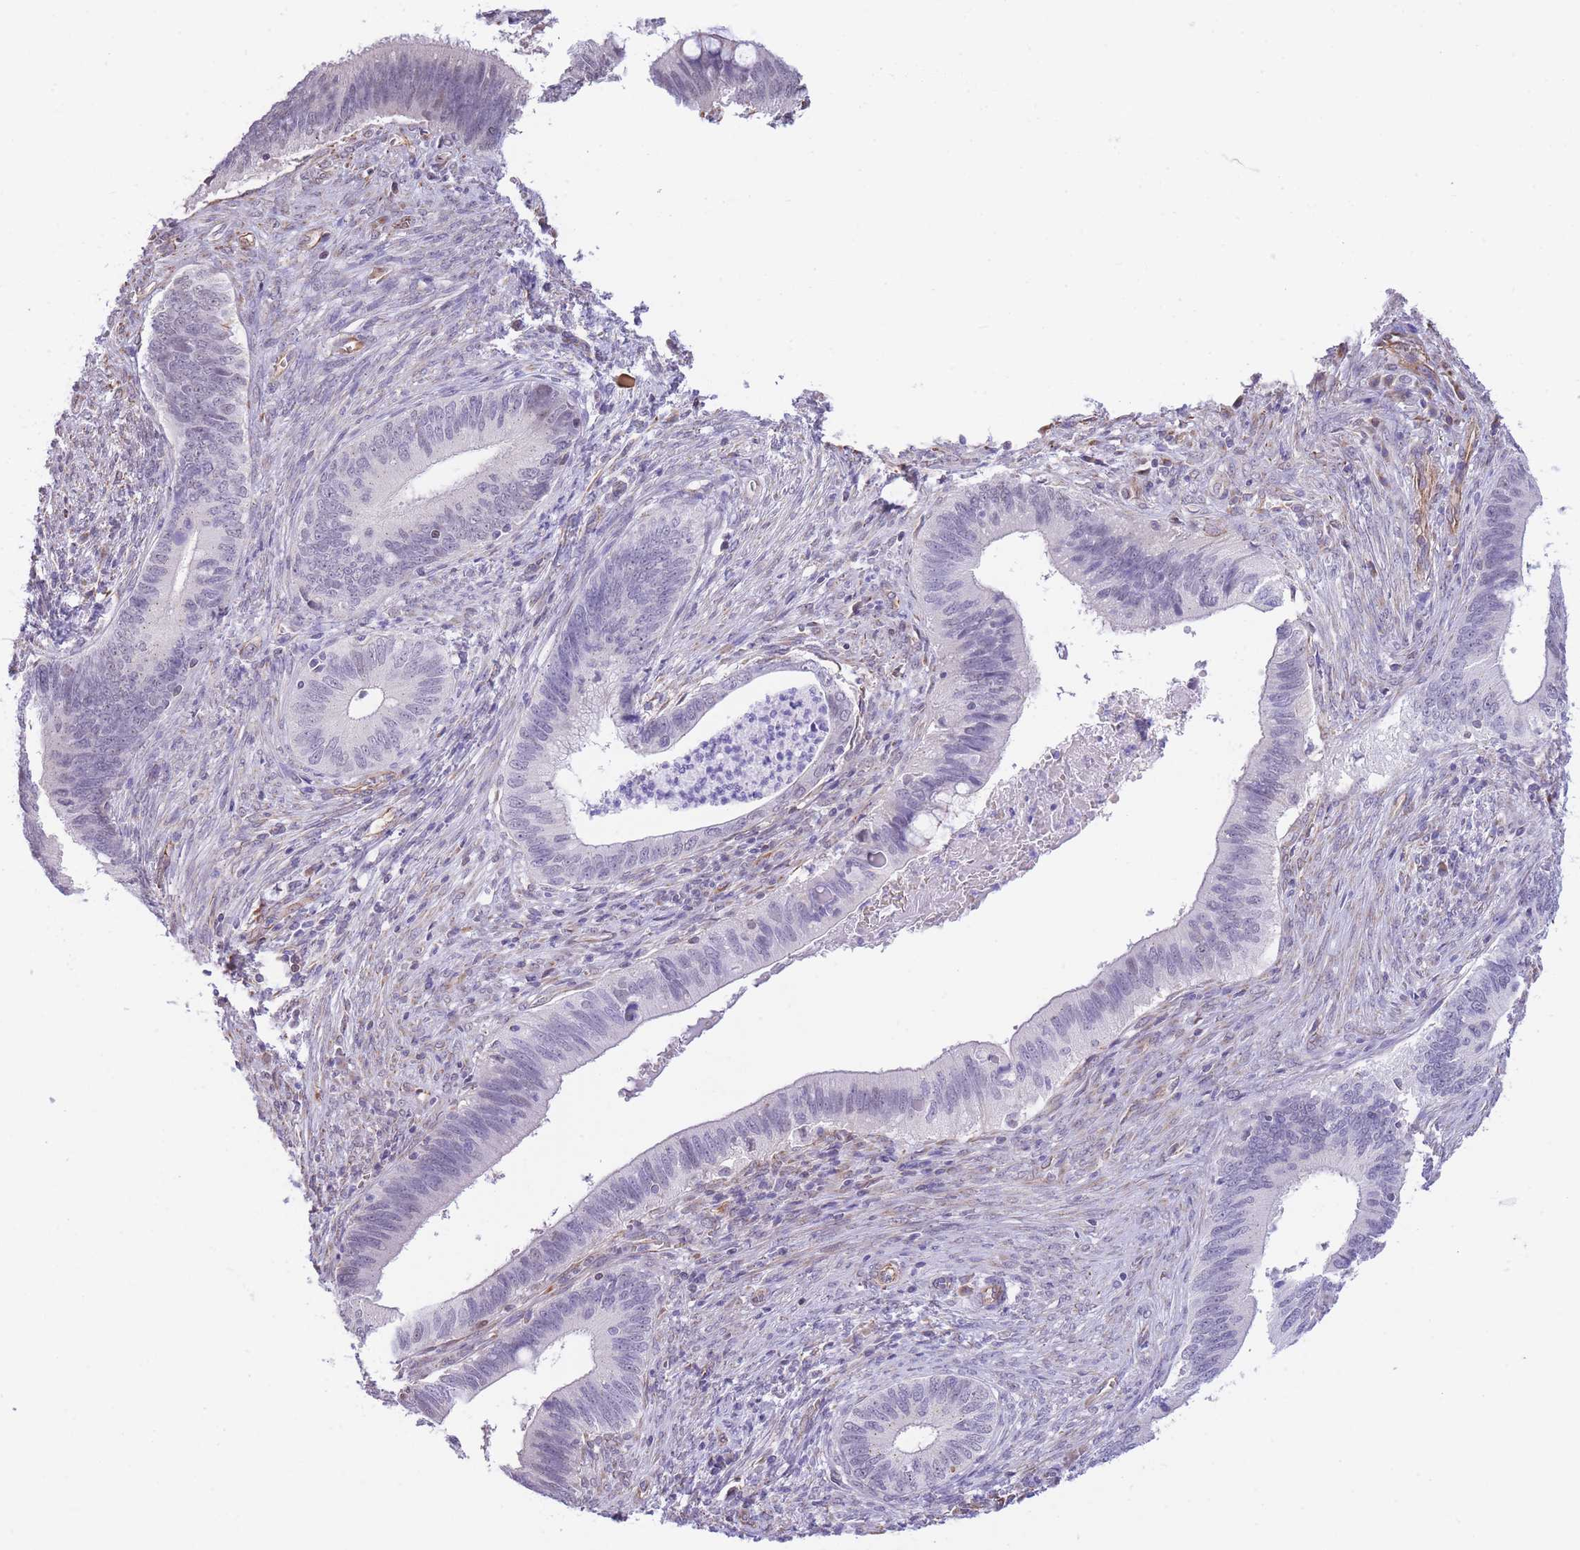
{"staining": {"intensity": "negative", "quantity": "none", "location": "none"}, "tissue": "cervical cancer", "cell_type": "Tumor cells", "image_type": "cancer", "snomed": [{"axis": "morphology", "description": "Adenocarcinoma, NOS"}, {"axis": "topography", "description": "Cervix"}], "caption": "High power microscopy photomicrograph of an immunohistochemistry (IHC) micrograph of cervical cancer (adenocarcinoma), revealing no significant positivity in tumor cells.", "gene": "PSG8", "patient": {"sex": "female", "age": 42}}